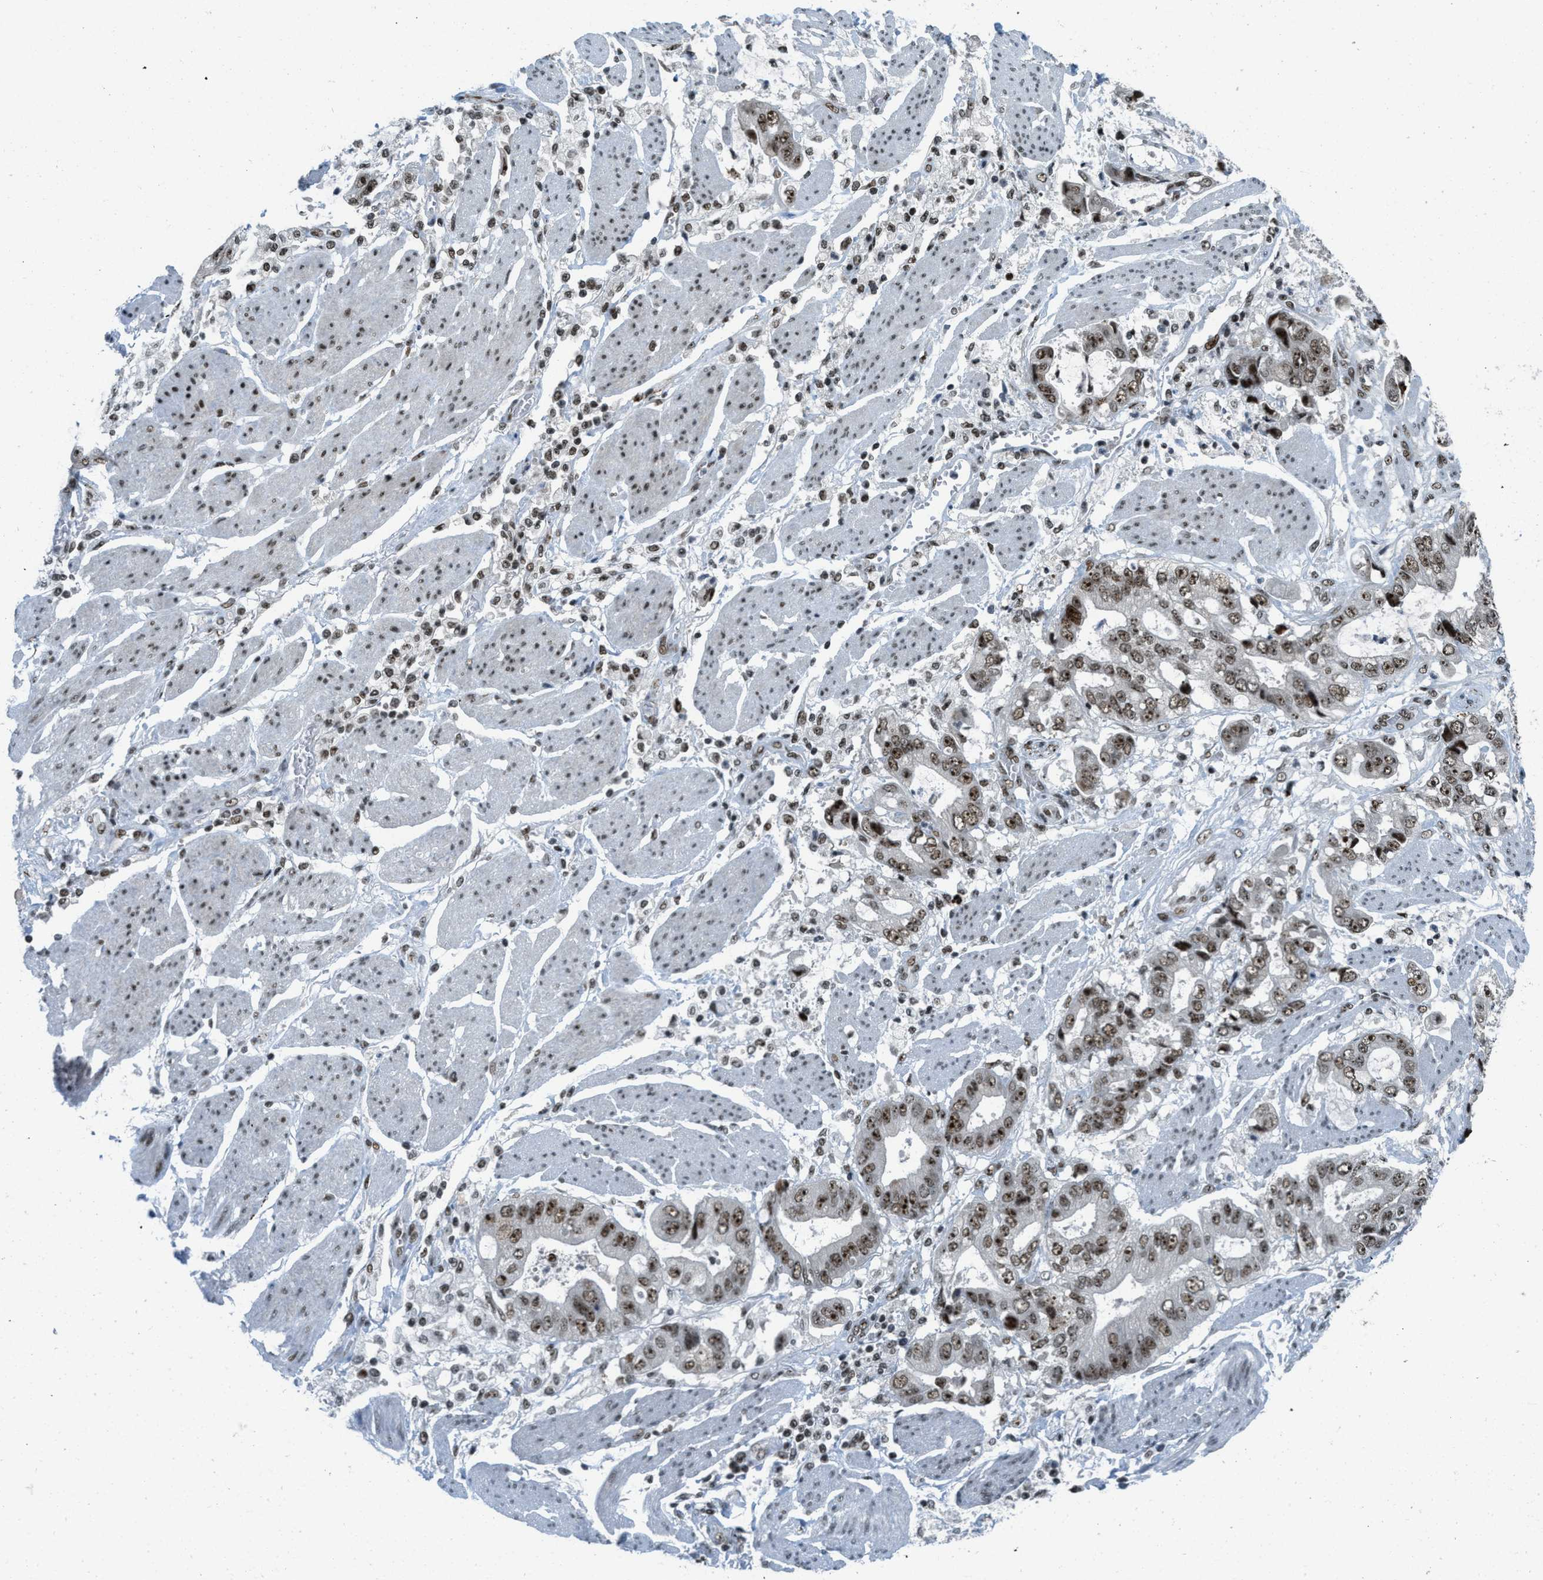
{"staining": {"intensity": "moderate", "quantity": ">75%", "location": "nuclear"}, "tissue": "stomach cancer", "cell_type": "Tumor cells", "image_type": "cancer", "snomed": [{"axis": "morphology", "description": "Normal tissue, NOS"}, {"axis": "morphology", "description": "Adenocarcinoma, NOS"}, {"axis": "topography", "description": "Stomach"}], "caption": "Brown immunohistochemical staining in human adenocarcinoma (stomach) demonstrates moderate nuclear staining in about >75% of tumor cells.", "gene": "URB1", "patient": {"sex": "male", "age": 62}}